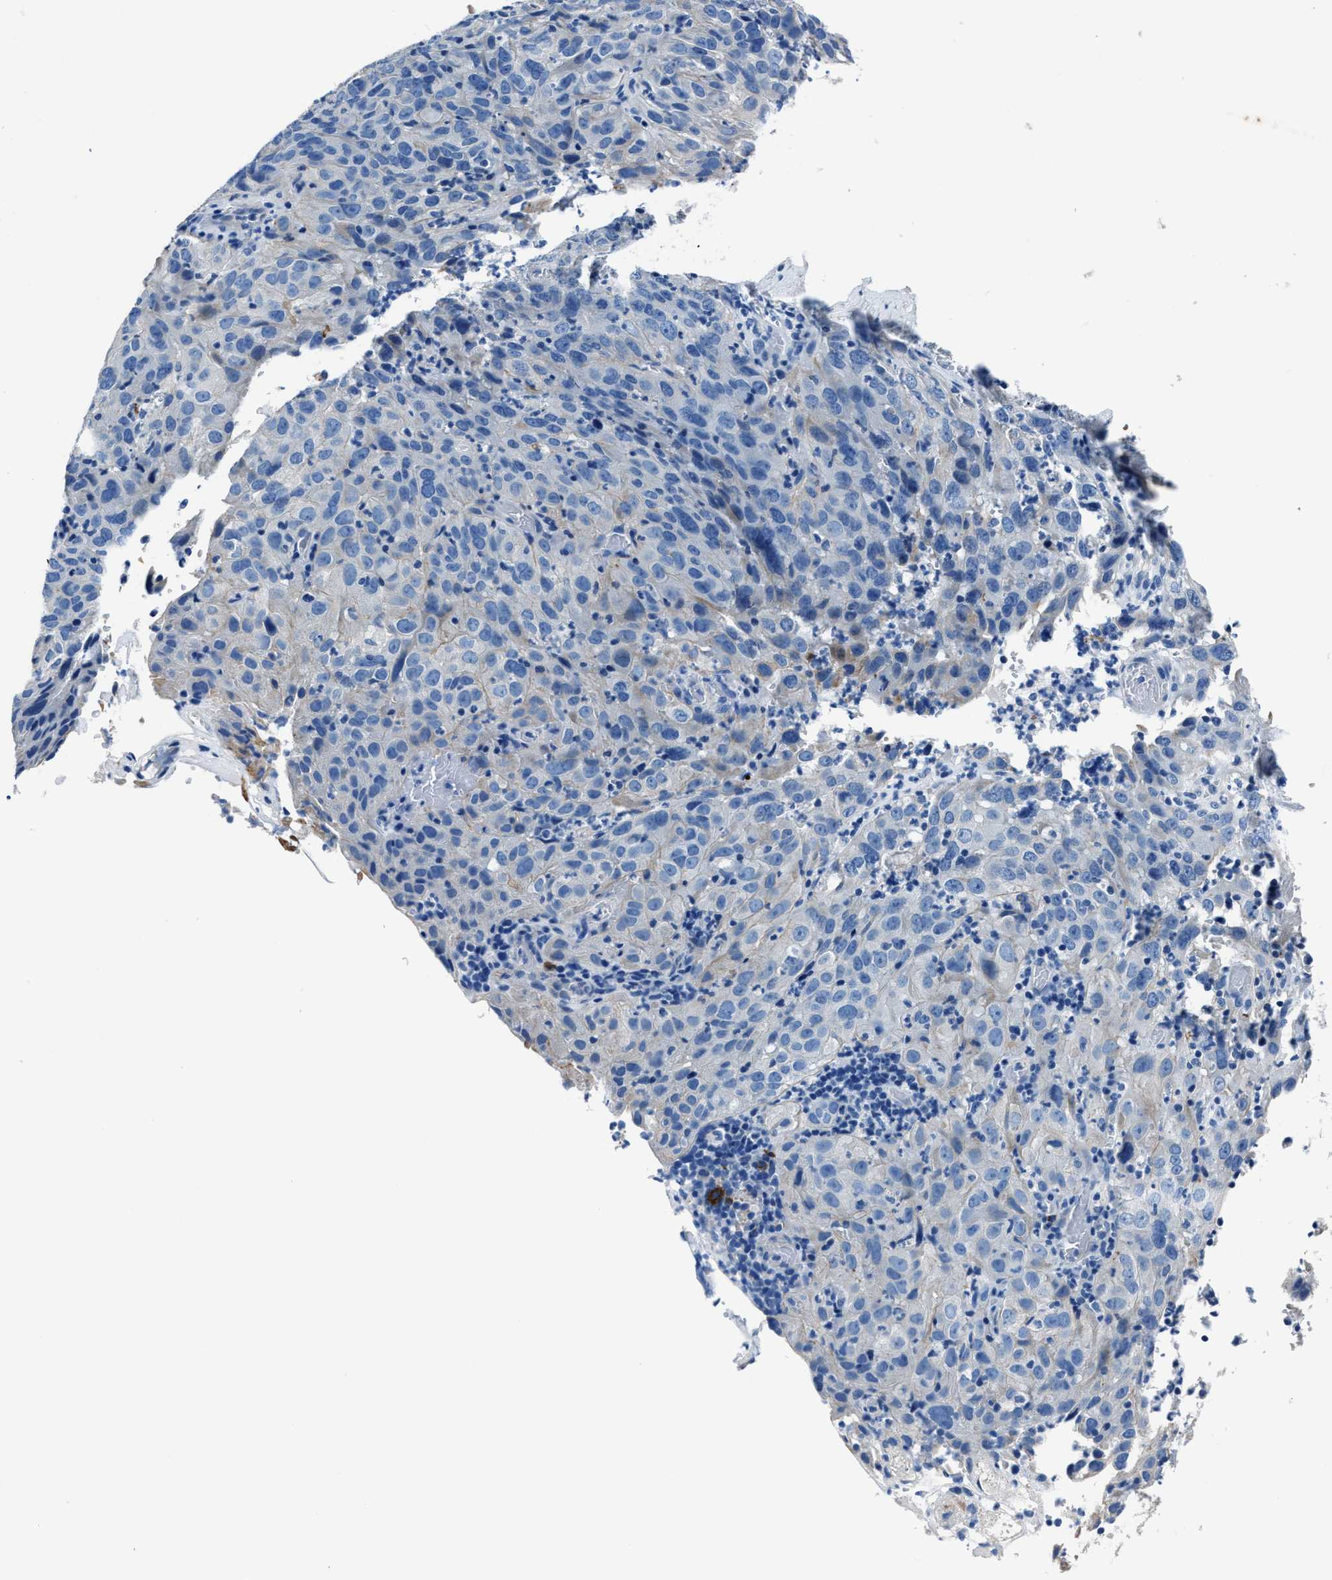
{"staining": {"intensity": "negative", "quantity": "none", "location": "none"}, "tissue": "cervical cancer", "cell_type": "Tumor cells", "image_type": "cancer", "snomed": [{"axis": "morphology", "description": "Squamous cell carcinoma, NOS"}, {"axis": "topography", "description": "Cervix"}], "caption": "An image of squamous cell carcinoma (cervical) stained for a protein exhibits no brown staining in tumor cells.", "gene": "NACAD", "patient": {"sex": "female", "age": 32}}